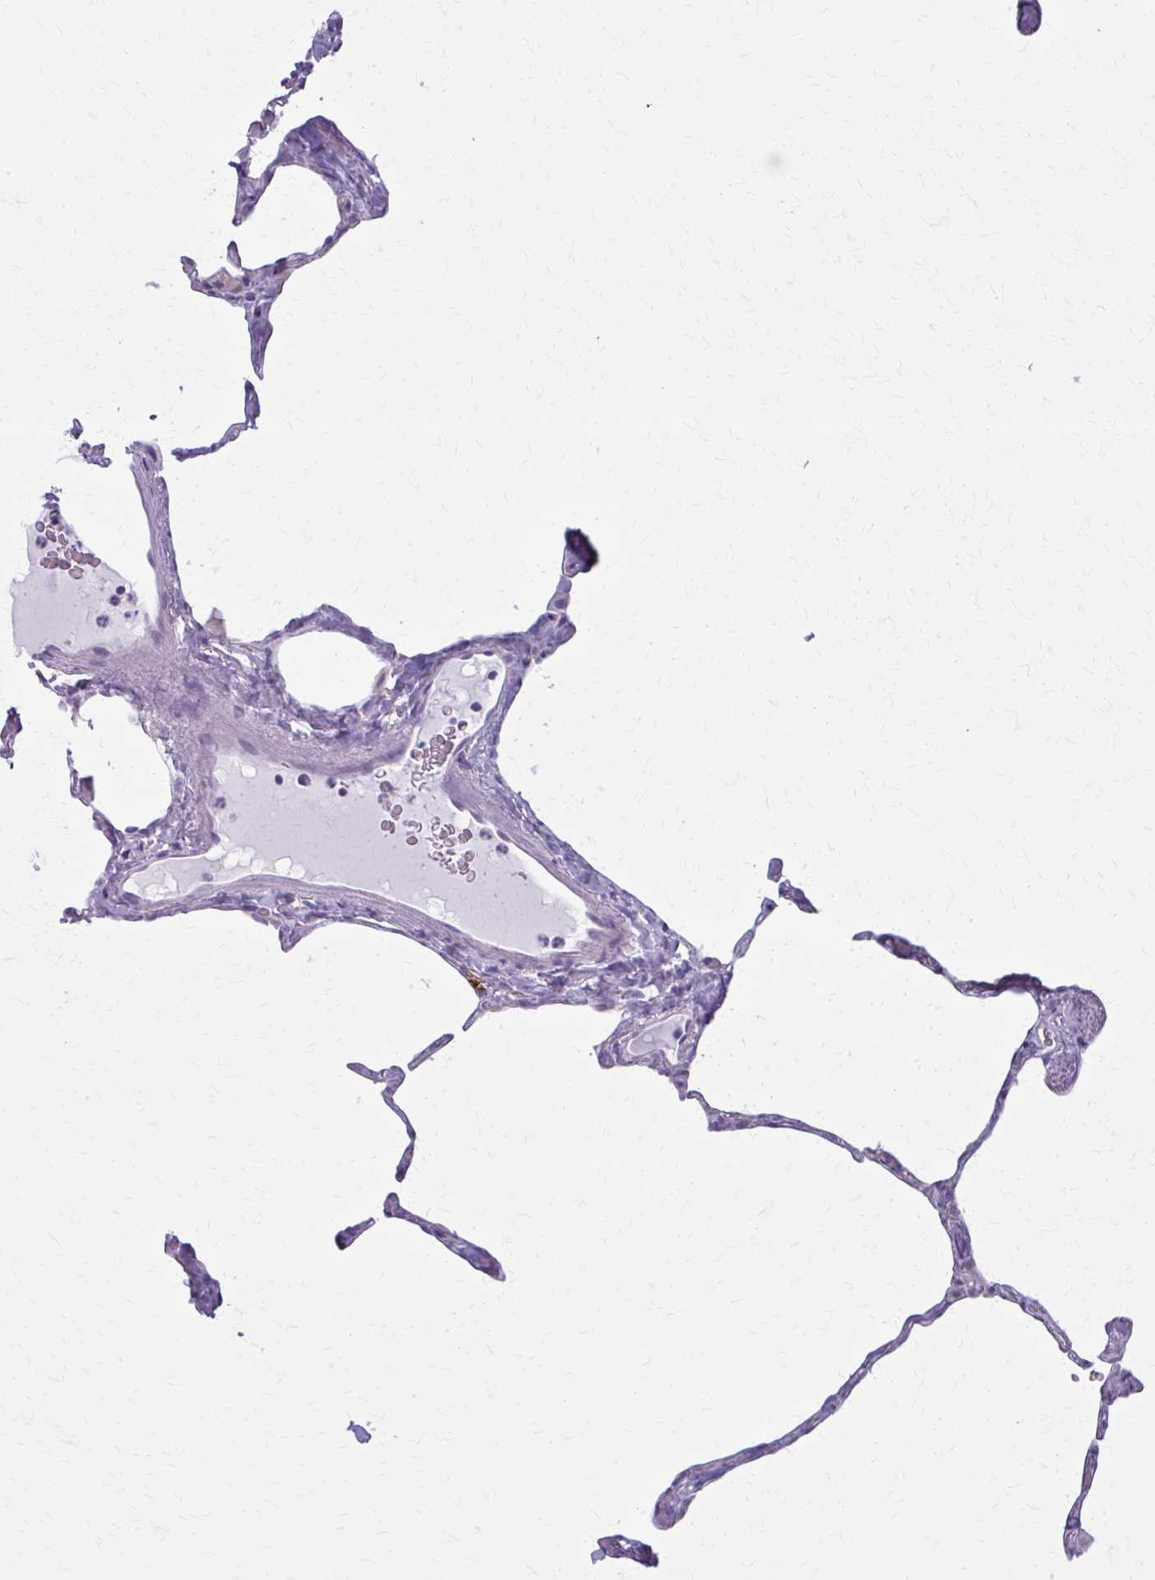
{"staining": {"intensity": "negative", "quantity": "none", "location": "none"}, "tissue": "lung", "cell_type": "Alveolar cells", "image_type": "normal", "snomed": [{"axis": "morphology", "description": "Normal tissue, NOS"}, {"axis": "topography", "description": "Lung"}], "caption": "A photomicrograph of human lung is negative for staining in alveolar cells. The staining was performed using DAB (3,3'-diaminobenzidine) to visualize the protein expression in brown, while the nuclei were stained in blue with hematoxylin (Magnification: 20x).", "gene": "CD38", "patient": {"sex": "male", "age": 65}}